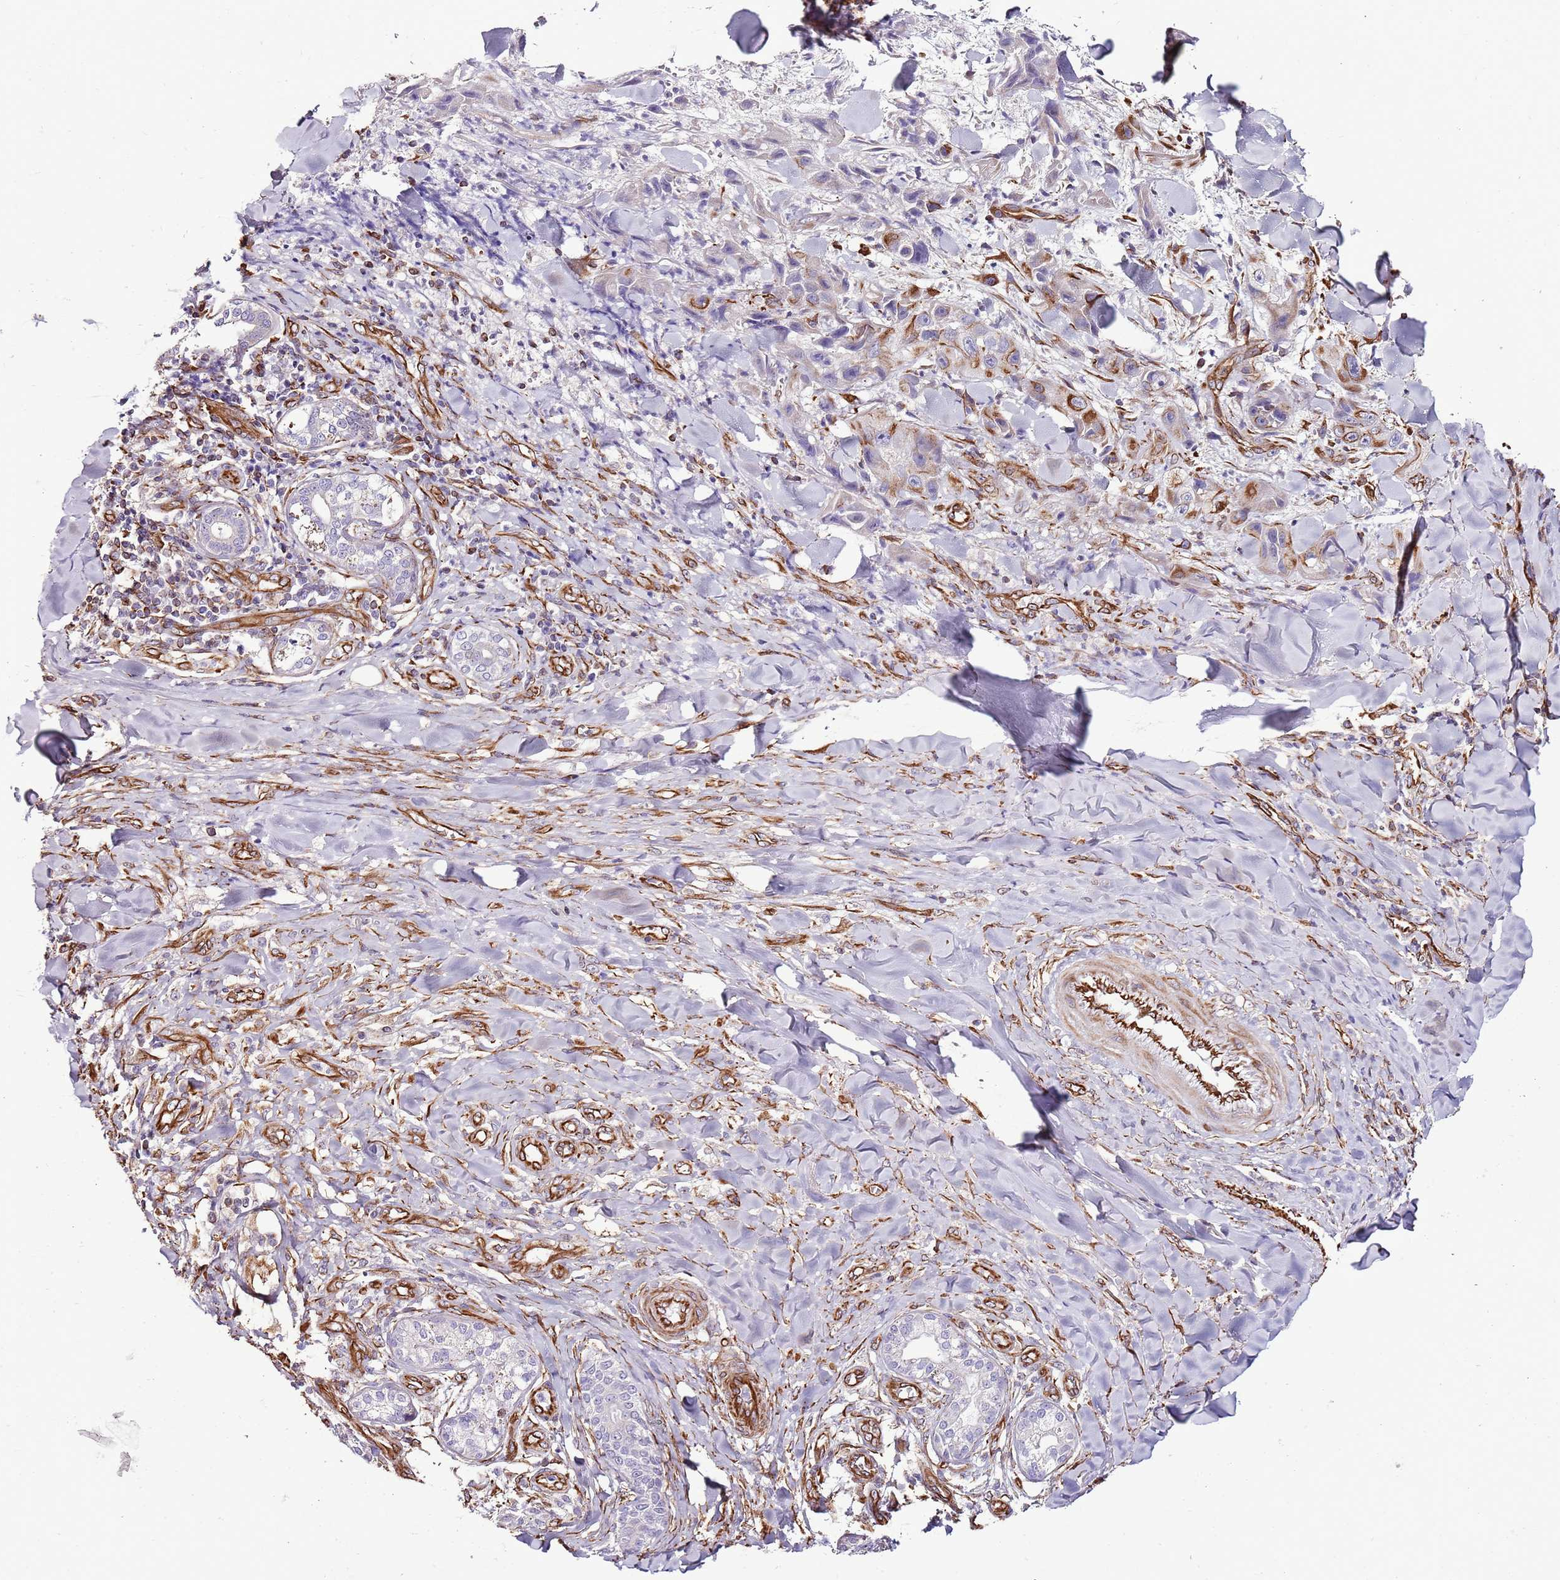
{"staining": {"intensity": "strong", "quantity": "<25%", "location": "cytoplasmic/membranous"}, "tissue": "skin cancer", "cell_type": "Tumor cells", "image_type": "cancer", "snomed": [{"axis": "morphology", "description": "Squamous cell carcinoma, NOS"}, {"axis": "topography", "description": "Skin"}, {"axis": "topography", "description": "Subcutis"}], "caption": "An image of human skin cancer stained for a protein shows strong cytoplasmic/membranous brown staining in tumor cells.", "gene": "ZNF786", "patient": {"sex": "male", "age": 73}}